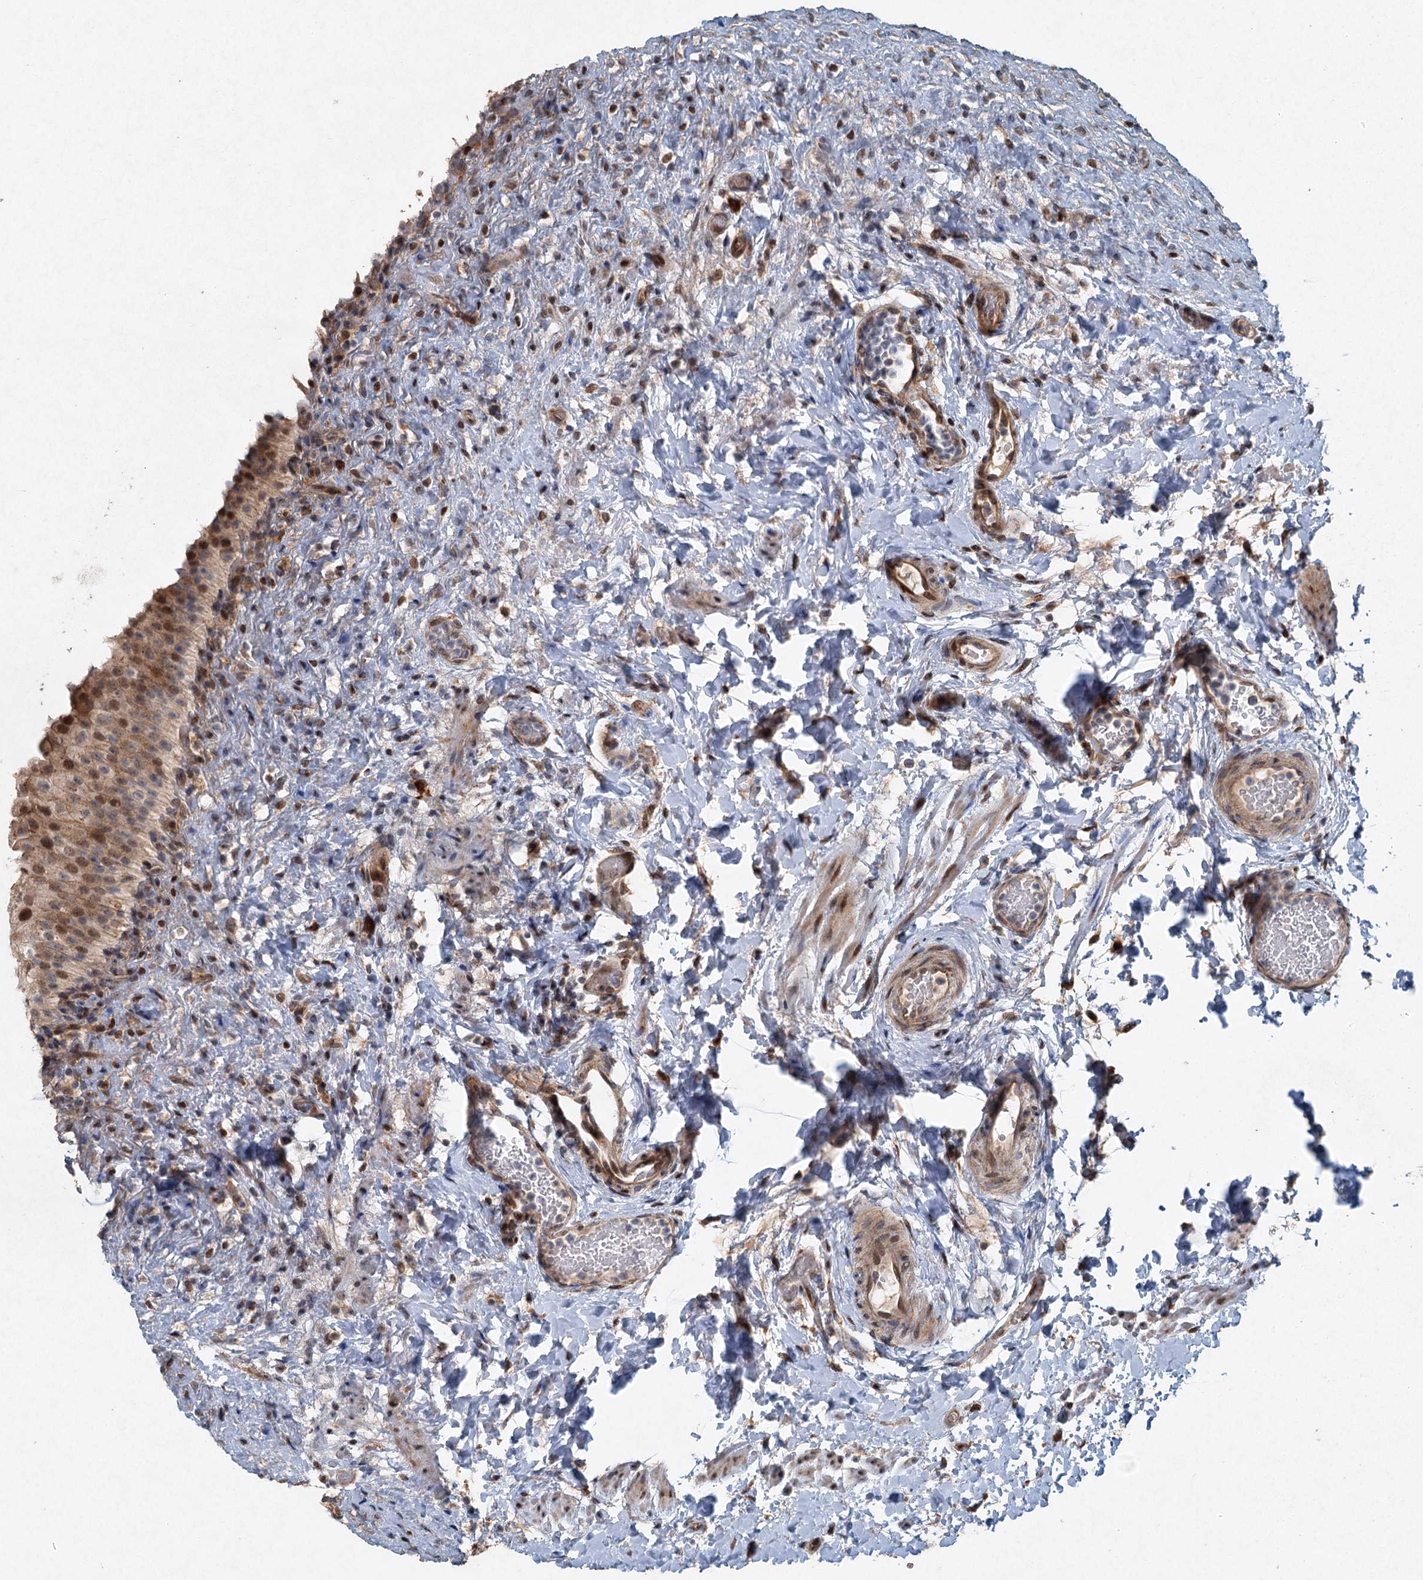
{"staining": {"intensity": "moderate", "quantity": ">75%", "location": "cytoplasmic/membranous,nuclear"}, "tissue": "urinary bladder", "cell_type": "Urothelial cells", "image_type": "normal", "snomed": [{"axis": "morphology", "description": "Normal tissue, NOS"}, {"axis": "topography", "description": "Urinary bladder"}], "caption": "High-power microscopy captured an IHC photomicrograph of unremarkable urinary bladder, revealing moderate cytoplasmic/membranous,nuclear staining in about >75% of urothelial cells.", "gene": "SRPX2", "patient": {"sex": "female", "age": 27}}